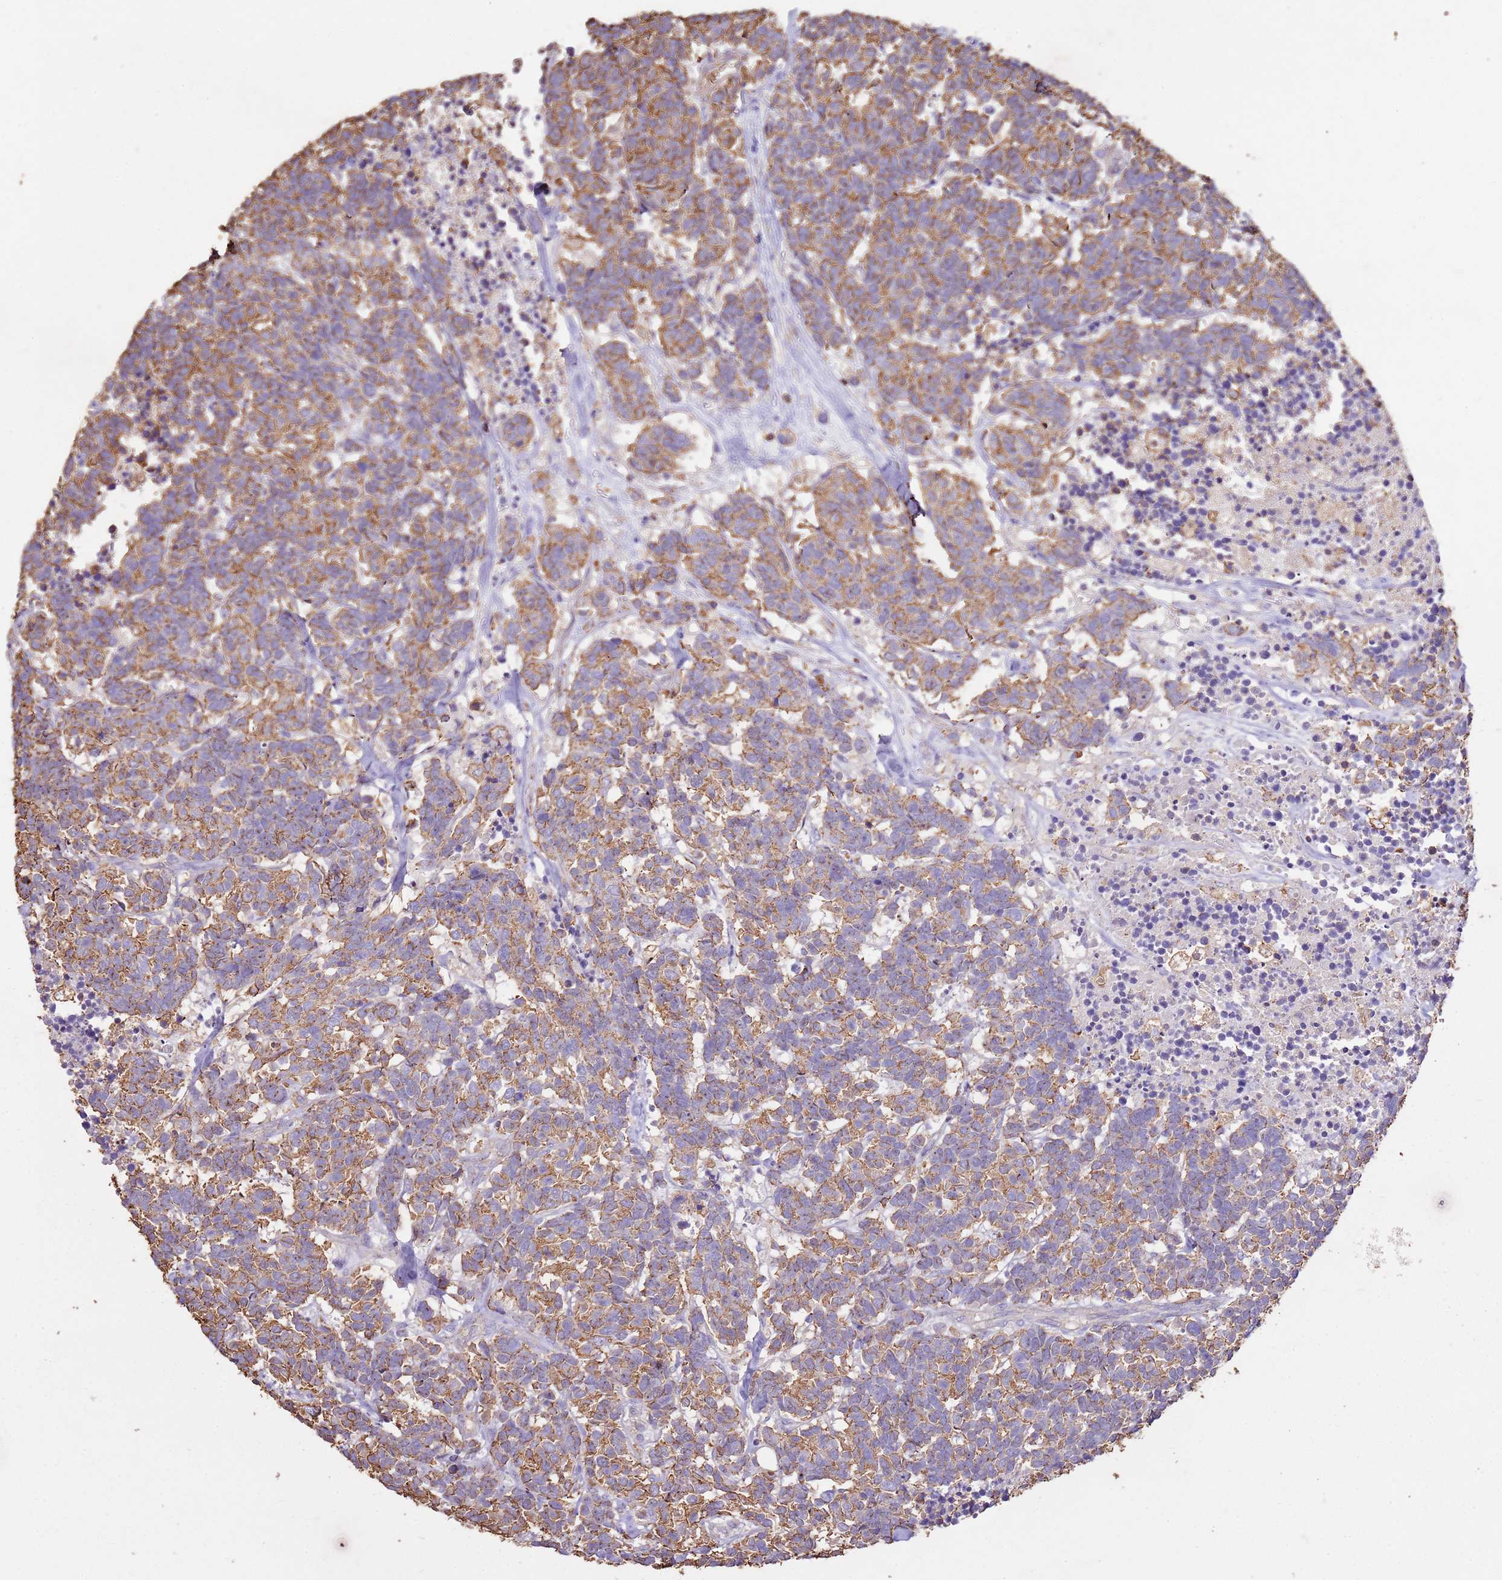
{"staining": {"intensity": "moderate", "quantity": ">75%", "location": "cytoplasmic/membranous"}, "tissue": "carcinoid", "cell_type": "Tumor cells", "image_type": "cancer", "snomed": [{"axis": "morphology", "description": "Carcinoma, NOS"}, {"axis": "morphology", "description": "Carcinoid, malignant, NOS"}, {"axis": "topography", "description": "Urinary bladder"}], "caption": "Human carcinoid (malignant) stained for a protein (brown) displays moderate cytoplasmic/membranous positive staining in about >75% of tumor cells.", "gene": "ARL10", "patient": {"sex": "male", "age": 57}}